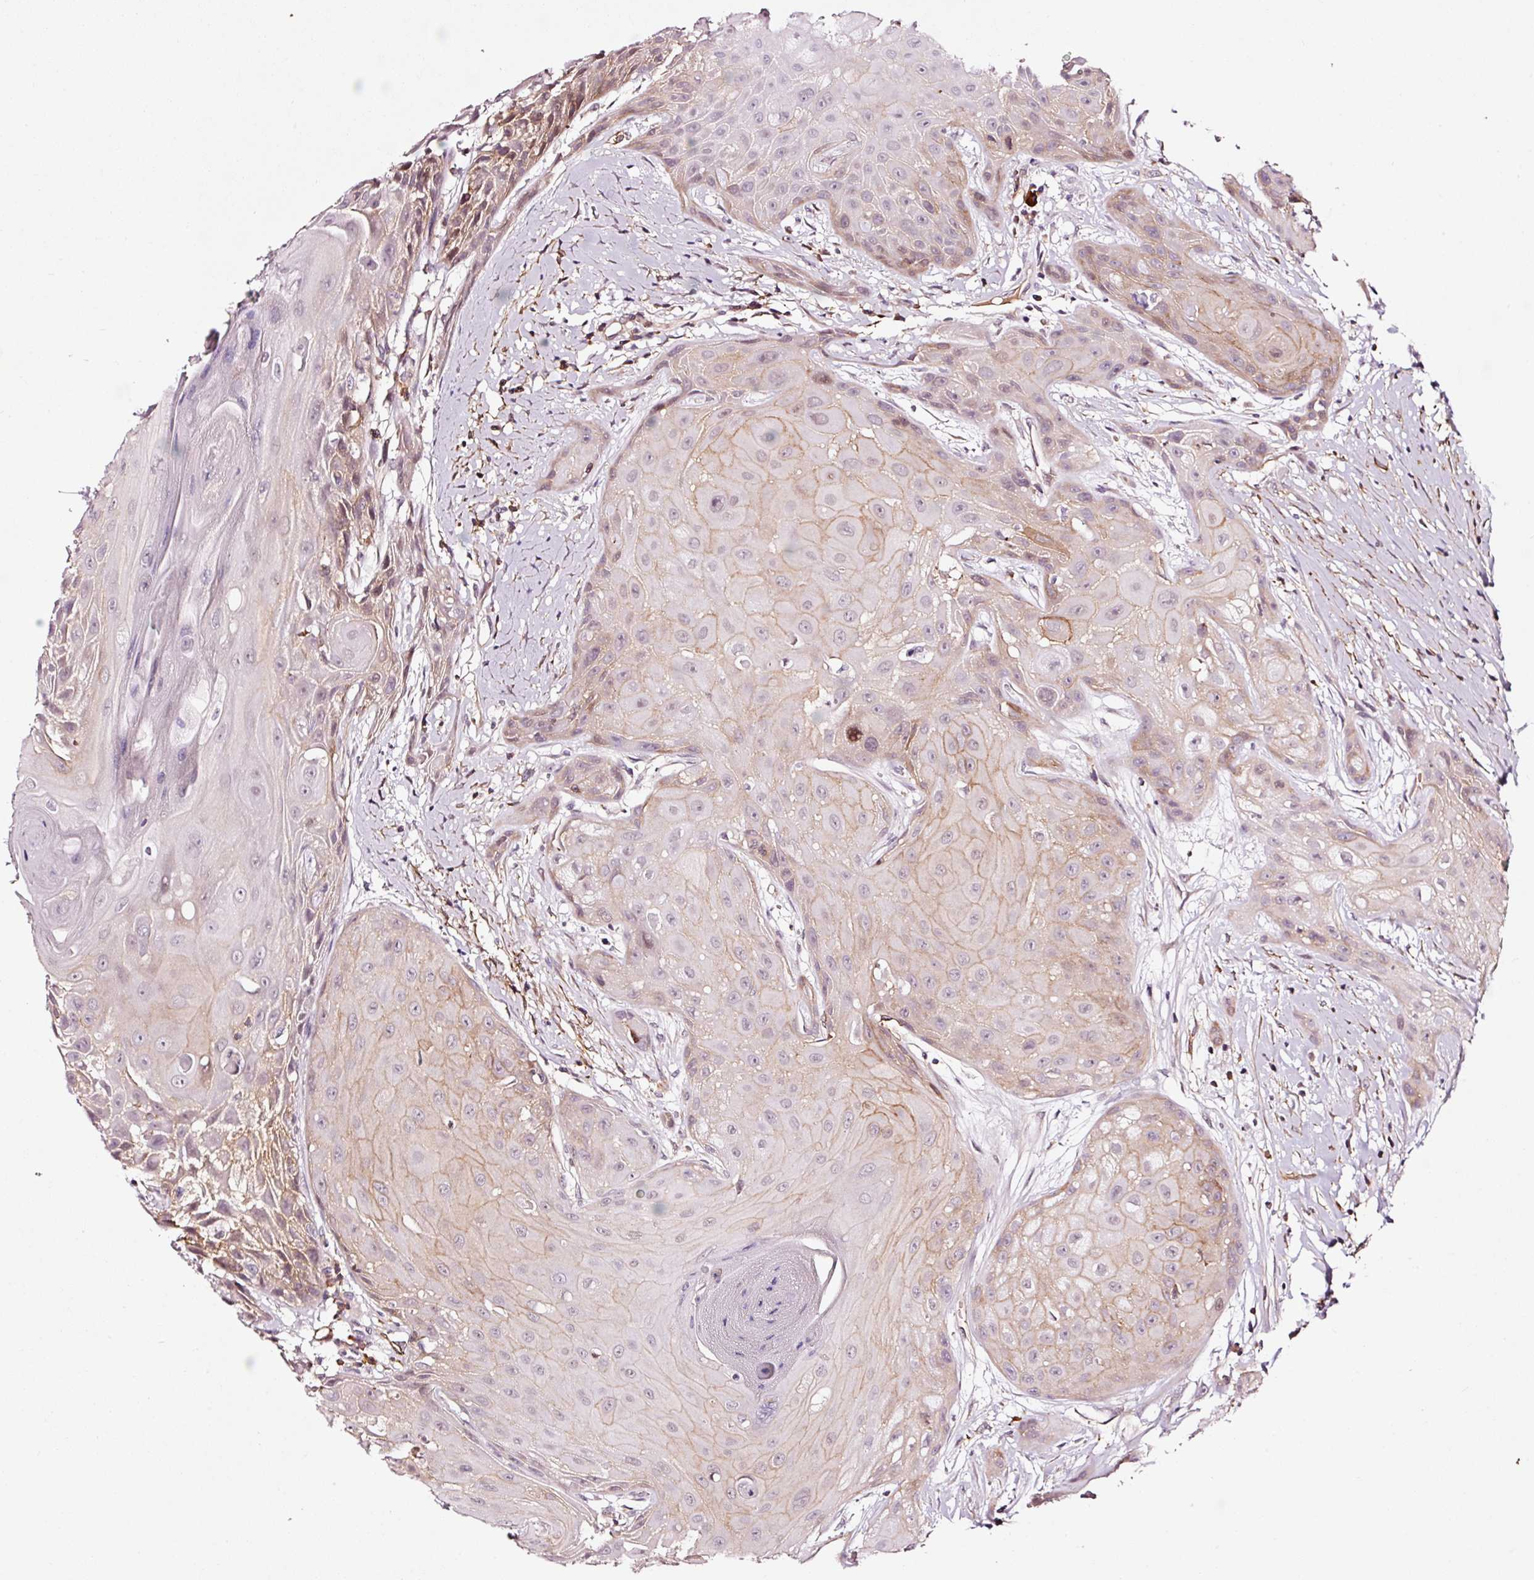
{"staining": {"intensity": "weak", "quantity": "25%-75%", "location": "cytoplasmic/membranous"}, "tissue": "head and neck cancer", "cell_type": "Tumor cells", "image_type": "cancer", "snomed": [{"axis": "morphology", "description": "Squamous cell carcinoma, NOS"}, {"axis": "topography", "description": "Head-Neck"}], "caption": "Tumor cells show weak cytoplasmic/membranous expression in about 25%-75% of cells in head and neck cancer.", "gene": "ADD3", "patient": {"sex": "female", "age": 73}}